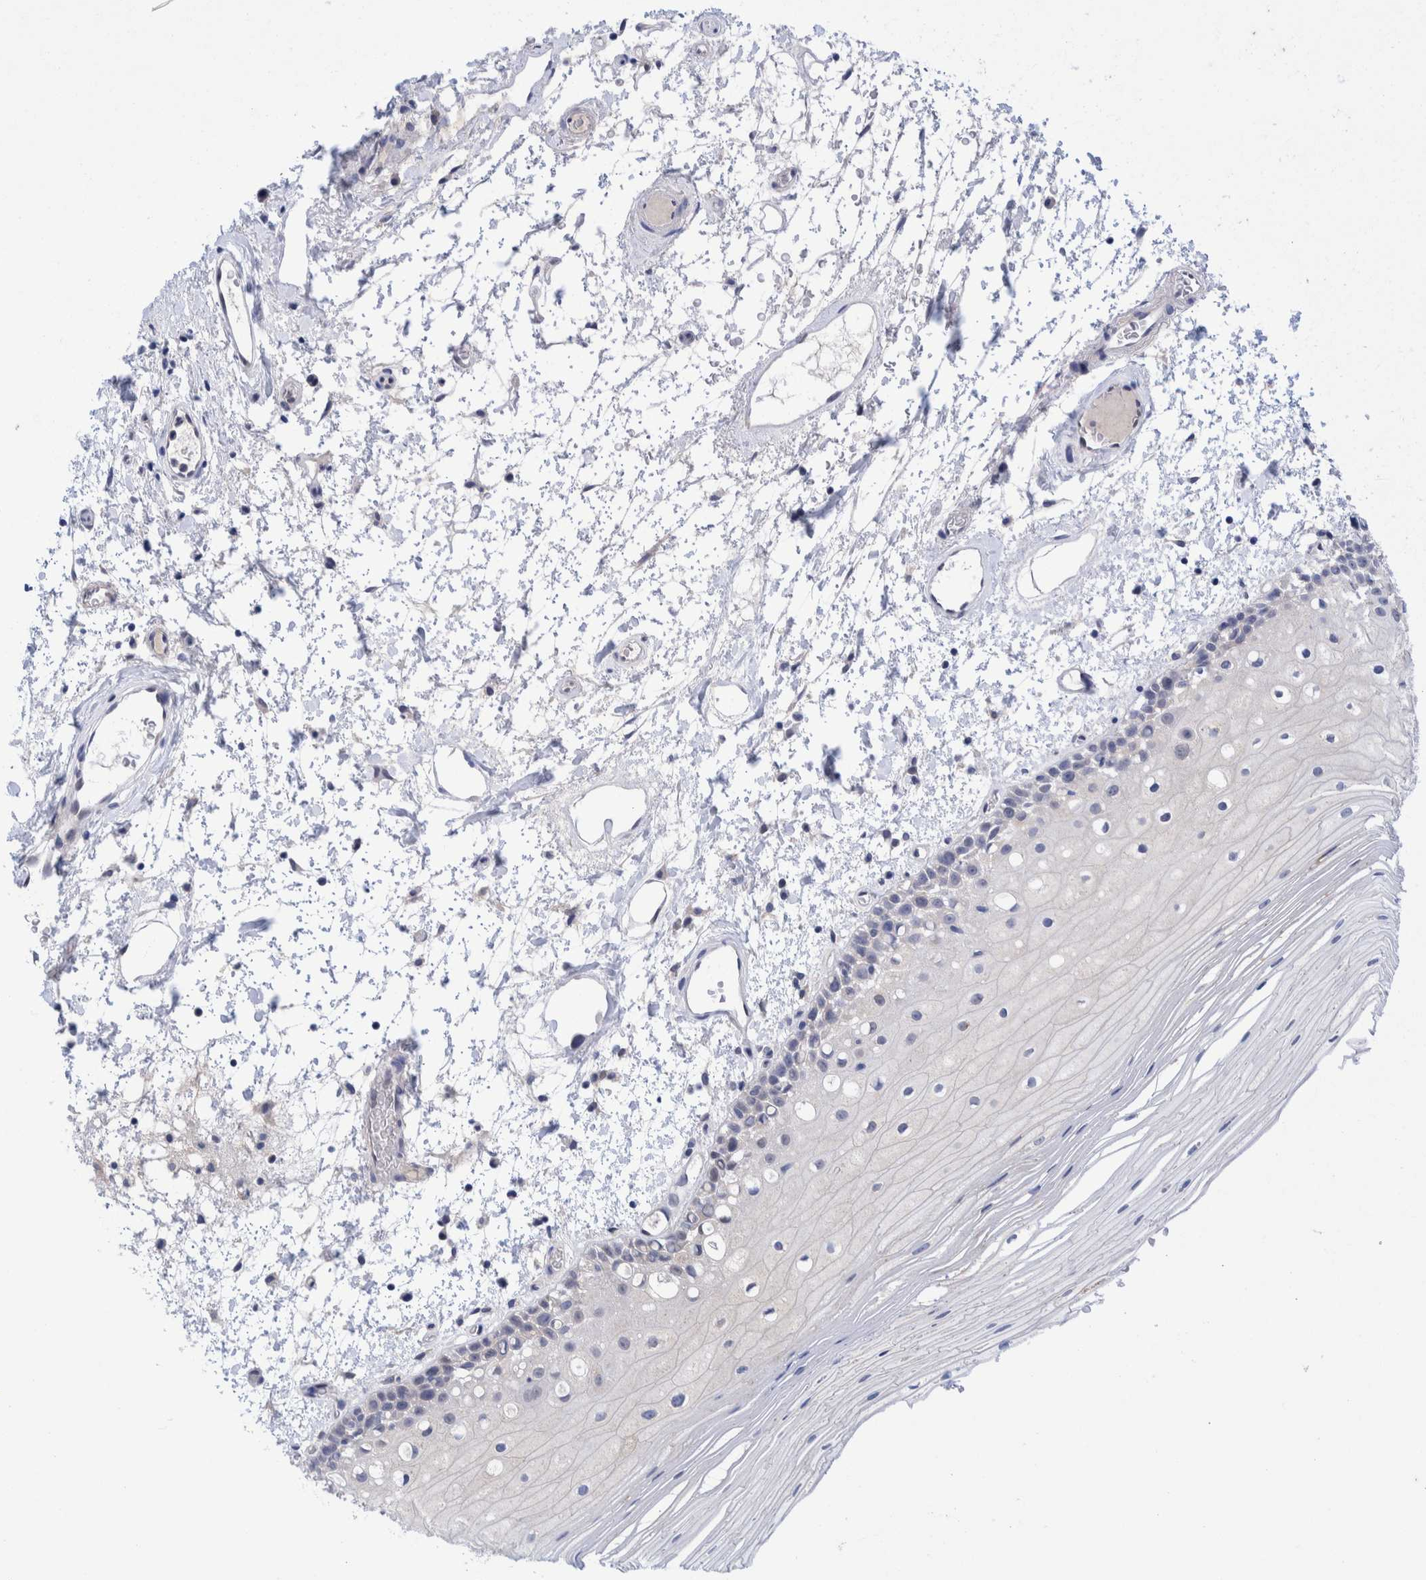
{"staining": {"intensity": "negative", "quantity": "none", "location": "none"}, "tissue": "oral mucosa", "cell_type": "Squamous epithelial cells", "image_type": "normal", "snomed": [{"axis": "morphology", "description": "Normal tissue, NOS"}, {"axis": "topography", "description": "Oral tissue"}], "caption": "IHC of unremarkable oral mucosa displays no staining in squamous epithelial cells.", "gene": "PFAS", "patient": {"sex": "male", "age": 52}}